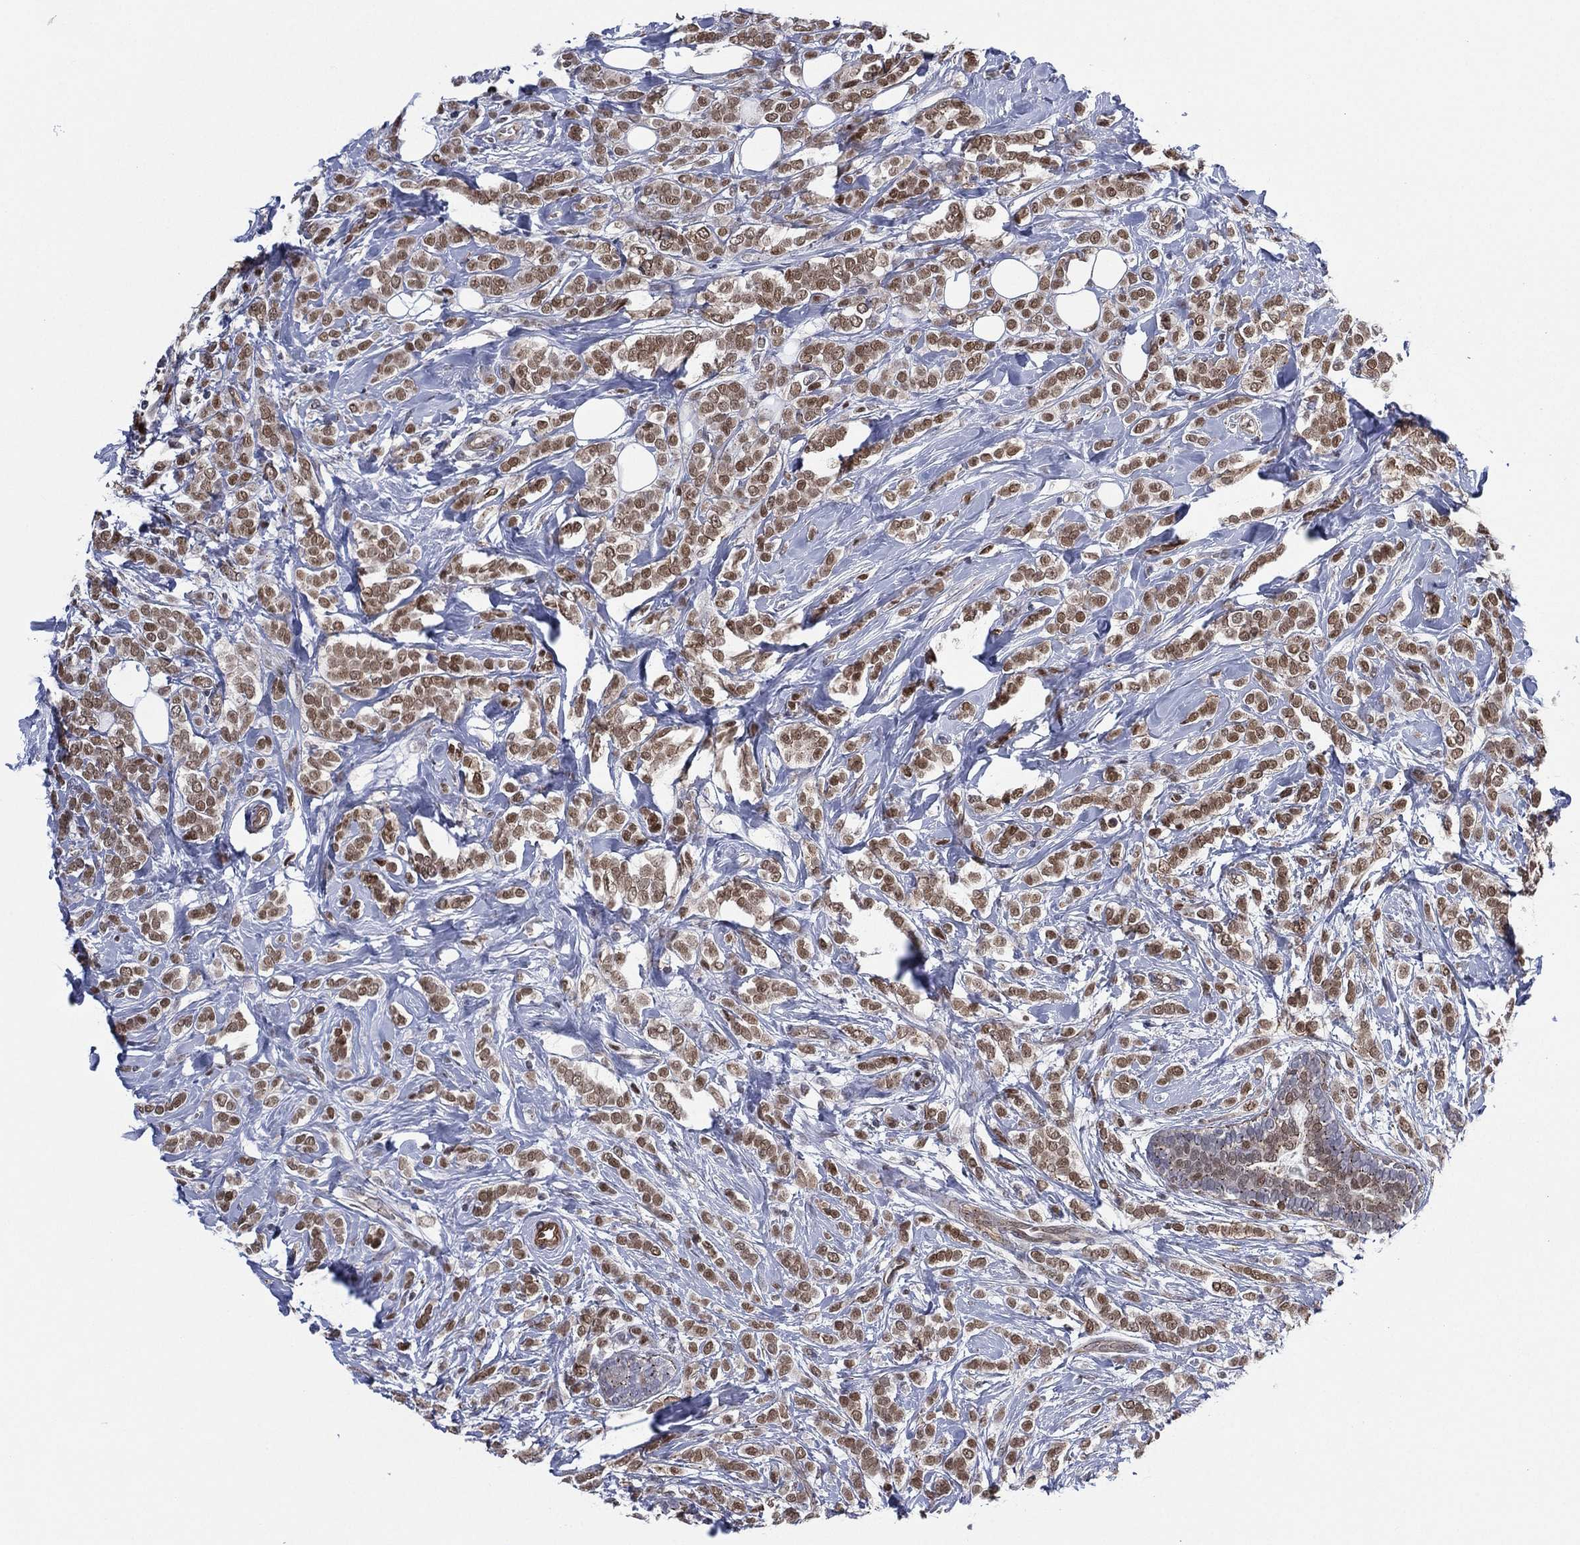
{"staining": {"intensity": "moderate", "quantity": "25%-75%", "location": "nuclear"}, "tissue": "breast cancer", "cell_type": "Tumor cells", "image_type": "cancer", "snomed": [{"axis": "morphology", "description": "Lobular carcinoma"}, {"axis": "topography", "description": "Breast"}], "caption": "Immunohistochemistry histopathology image of human lobular carcinoma (breast) stained for a protein (brown), which demonstrates medium levels of moderate nuclear positivity in approximately 25%-75% of tumor cells.", "gene": "GSE1", "patient": {"sex": "female", "age": 49}}